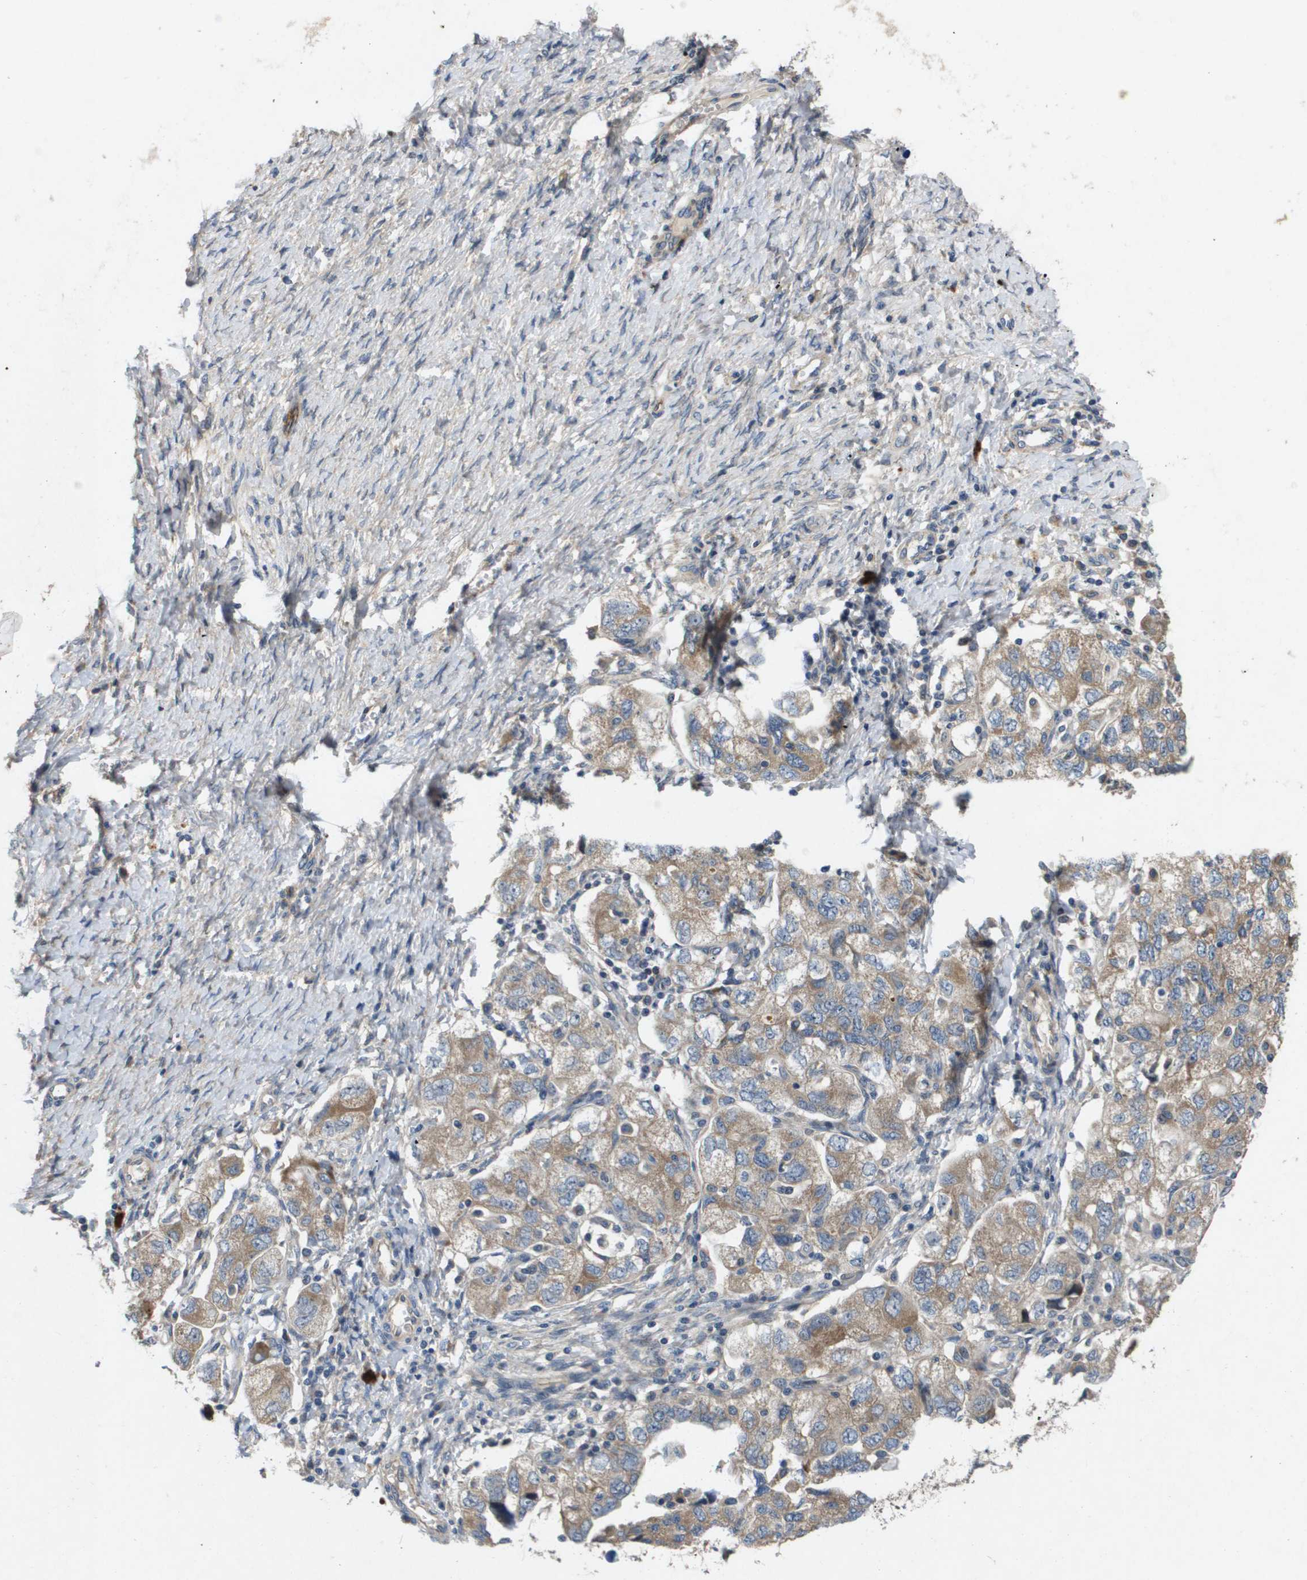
{"staining": {"intensity": "weak", "quantity": ">75%", "location": "cytoplasmic/membranous"}, "tissue": "ovarian cancer", "cell_type": "Tumor cells", "image_type": "cancer", "snomed": [{"axis": "morphology", "description": "Carcinoma, NOS"}, {"axis": "morphology", "description": "Cystadenocarcinoma, serous, NOS"}, {"axis": "topography", "description": "Ovary"}], "caption": "Tumor cells exhibit low levels of weak cytoplasmic/membranous positivity in approximately >75% of cells in carcinoma (ovarian).", "gene": "ENTPD2", "patient": {"sex": "female", "age": 69}}